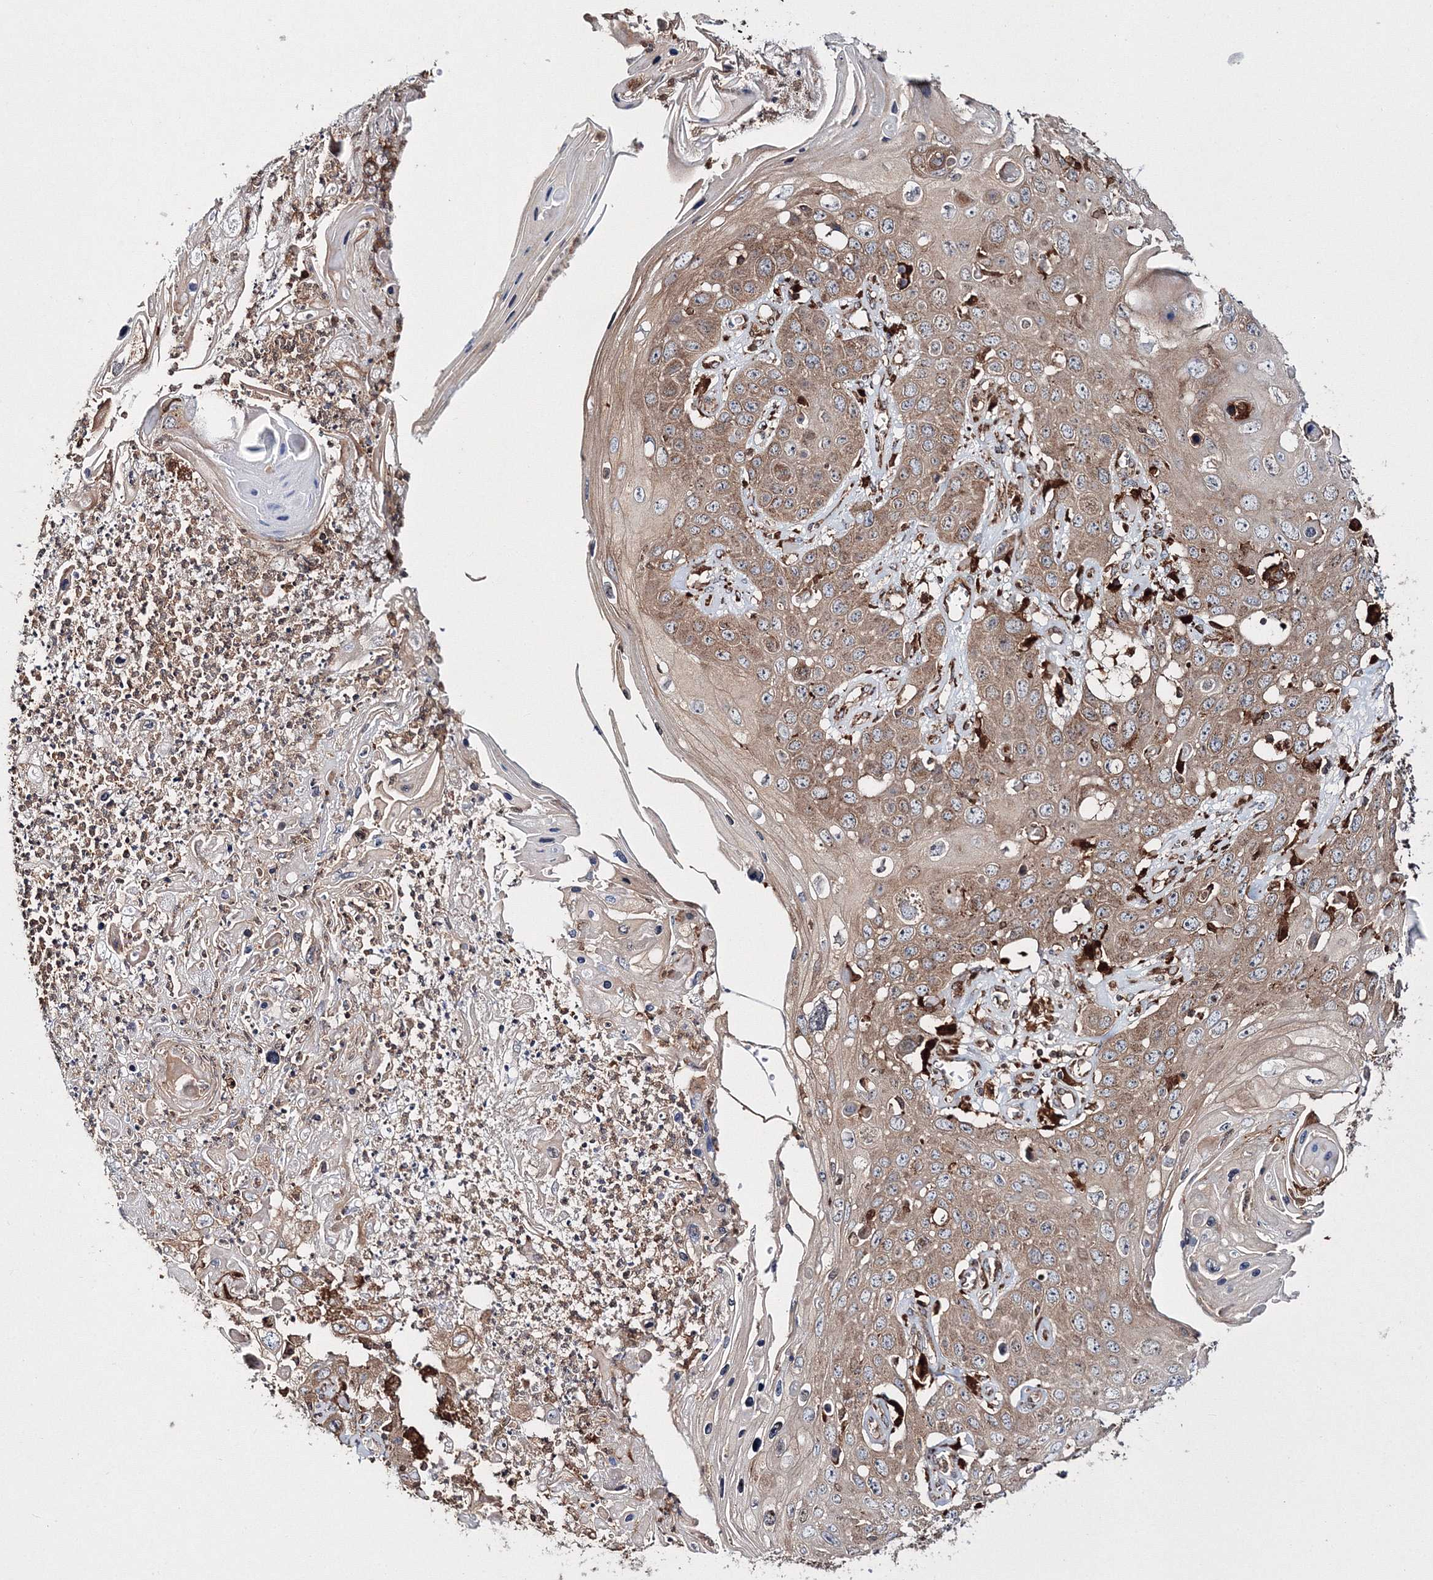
{"staining": {"intensity": "moderate", "quantity": ">75%", "location": "cytoplasmic/membranous"}, "tissue": "skin cancer", "cell_type": "Tumor cells", "image_type": "cancer", "snomed": [{"axis": "morphology", "description": "Squamous cell carcinoma, NOS"}, {"axis": "topography", "description": "Skin"}], "caption": "Skin squamous cell carcinoma stained with DAB (3,3'-diaminobenzidine) immunohistochemistry (IHC) displays medium levels of moderate cytoplasmic/membranous positivity in approximately >75% of tumor cells.", "gene": "ARCN1", "patient": {"sex": "male", "age": 55}}